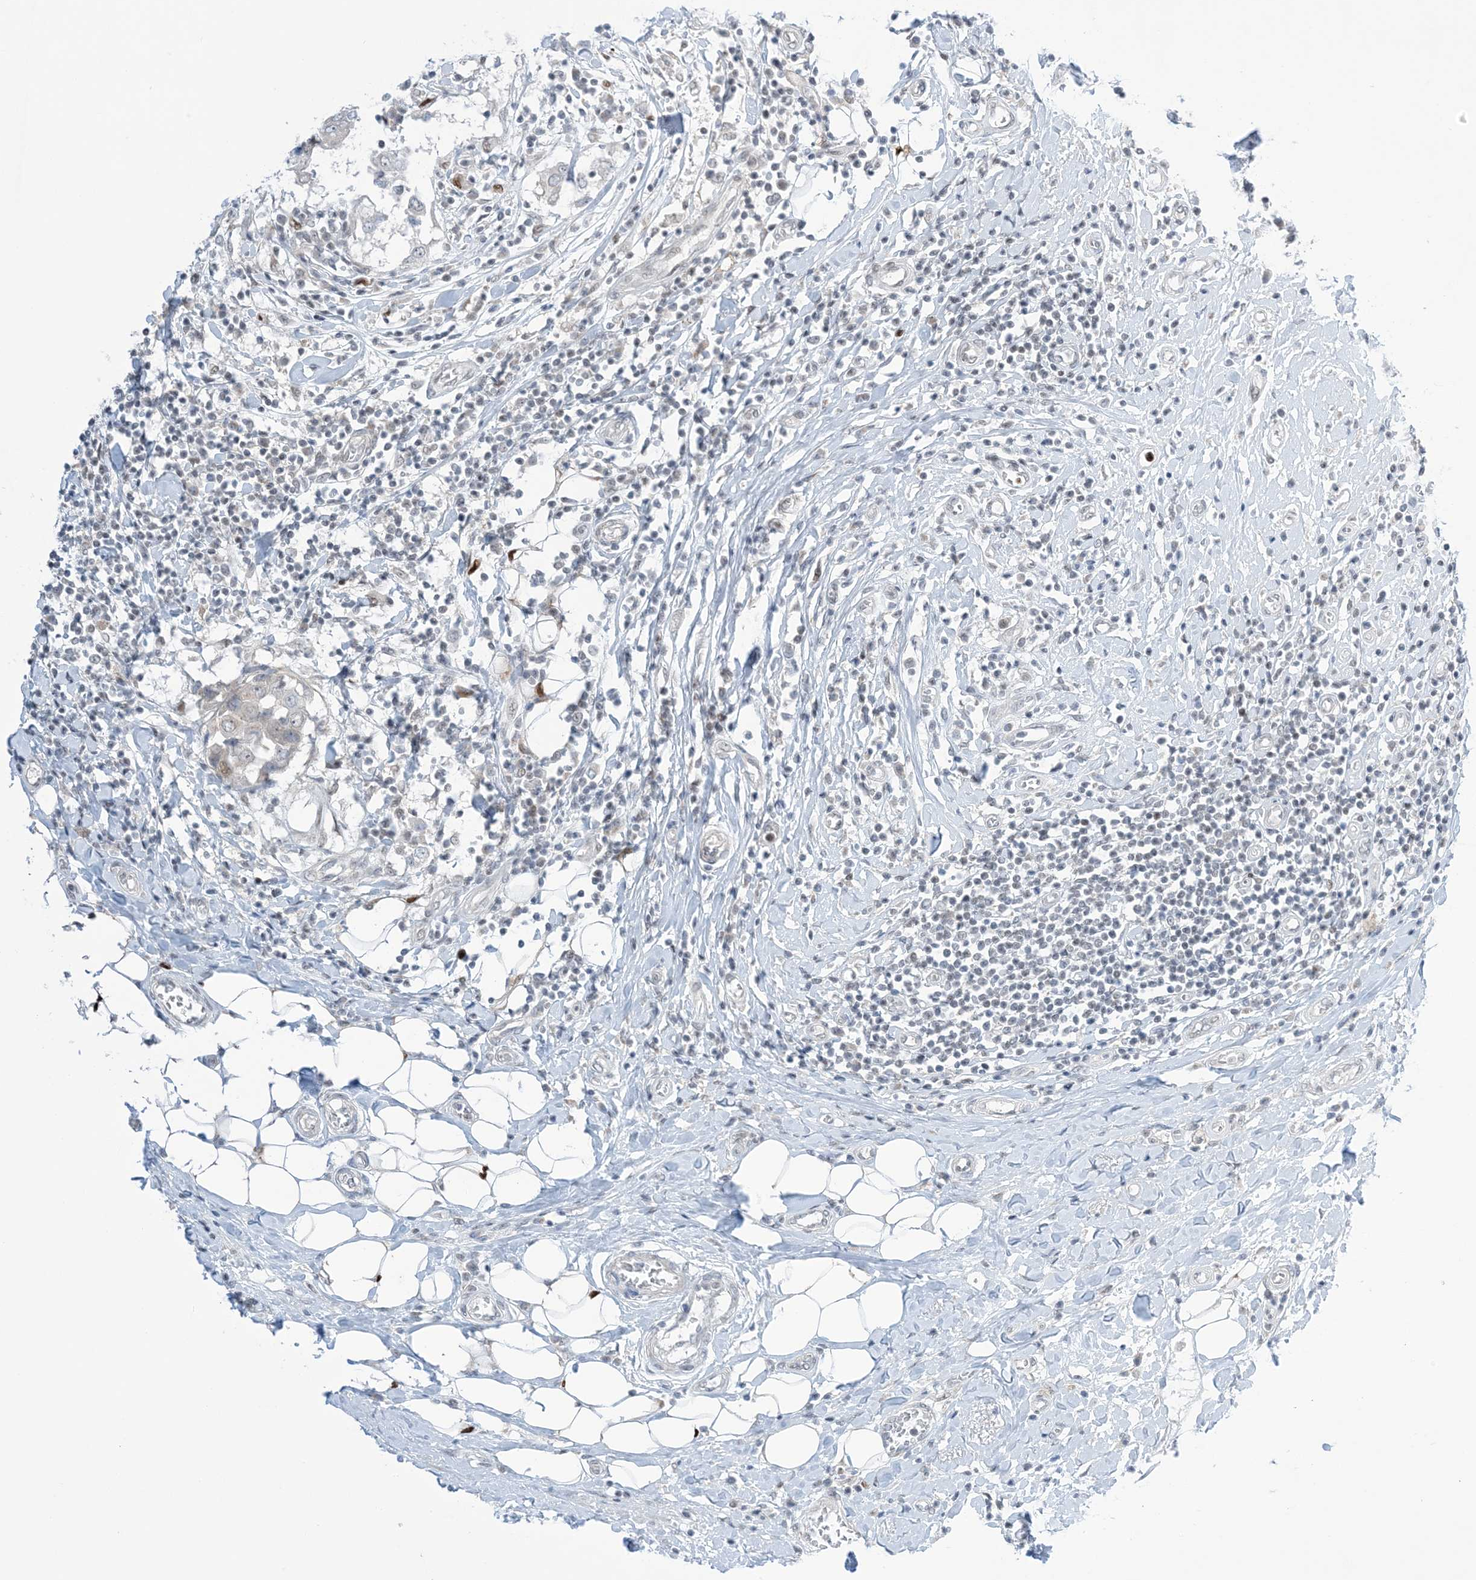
{"staining": {"intensity": "negative", "quantity": "none", "location": "none"}, "tissue": "breast cancer", "cell_type": "Tumor cells", "image_type": "cancer", "snomed": [{"axis": "morphology", "description": "Duct carcinoma"}, {"axis": "topography", "description": "Breast"}], "caption": "Immunohistochemical staining of human breast cancer (intraductal carcinoma) exhibits no significant expression in tumor cells. (DAB IHC with hematoxylin counter stain).", "gene": "TFPT", "patient": {"sex": "female", "age": 27}}